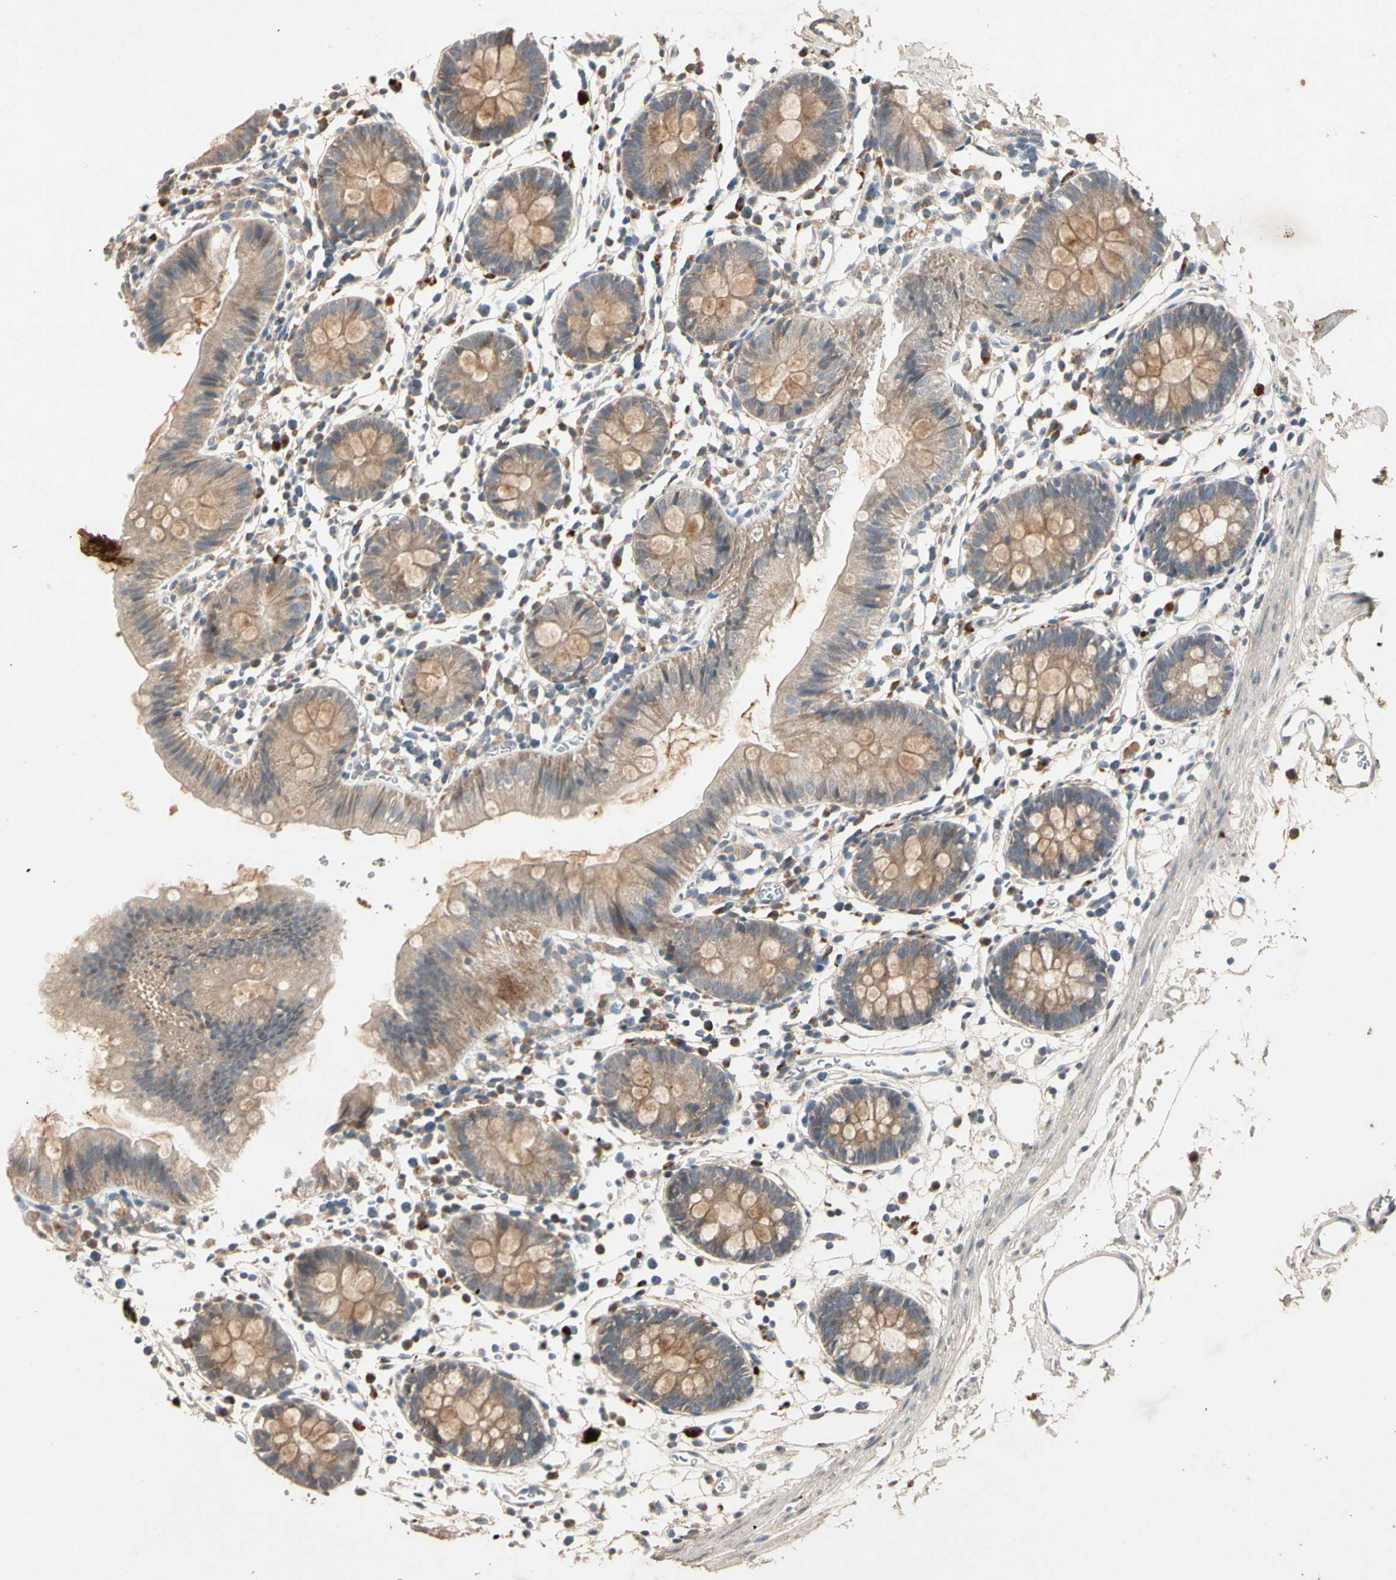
{"staining": {"intensity": "negative", "quantity": "none", "location": "none"}, "tissue": "colon", "cell_type": "Endothelial cells", "image_type": "normal", "snomed": [{"axis": "morphology", "description": "Normal tissue, NOS"}, {"axis": "topography", "description": "Colon"}], "caption": "DAB immunohistochemical staining of benign human colon shows no significant positivity in endothelial cells.", "gene": "GPLD1", "patient": {"sex": "male", "age": 14}}